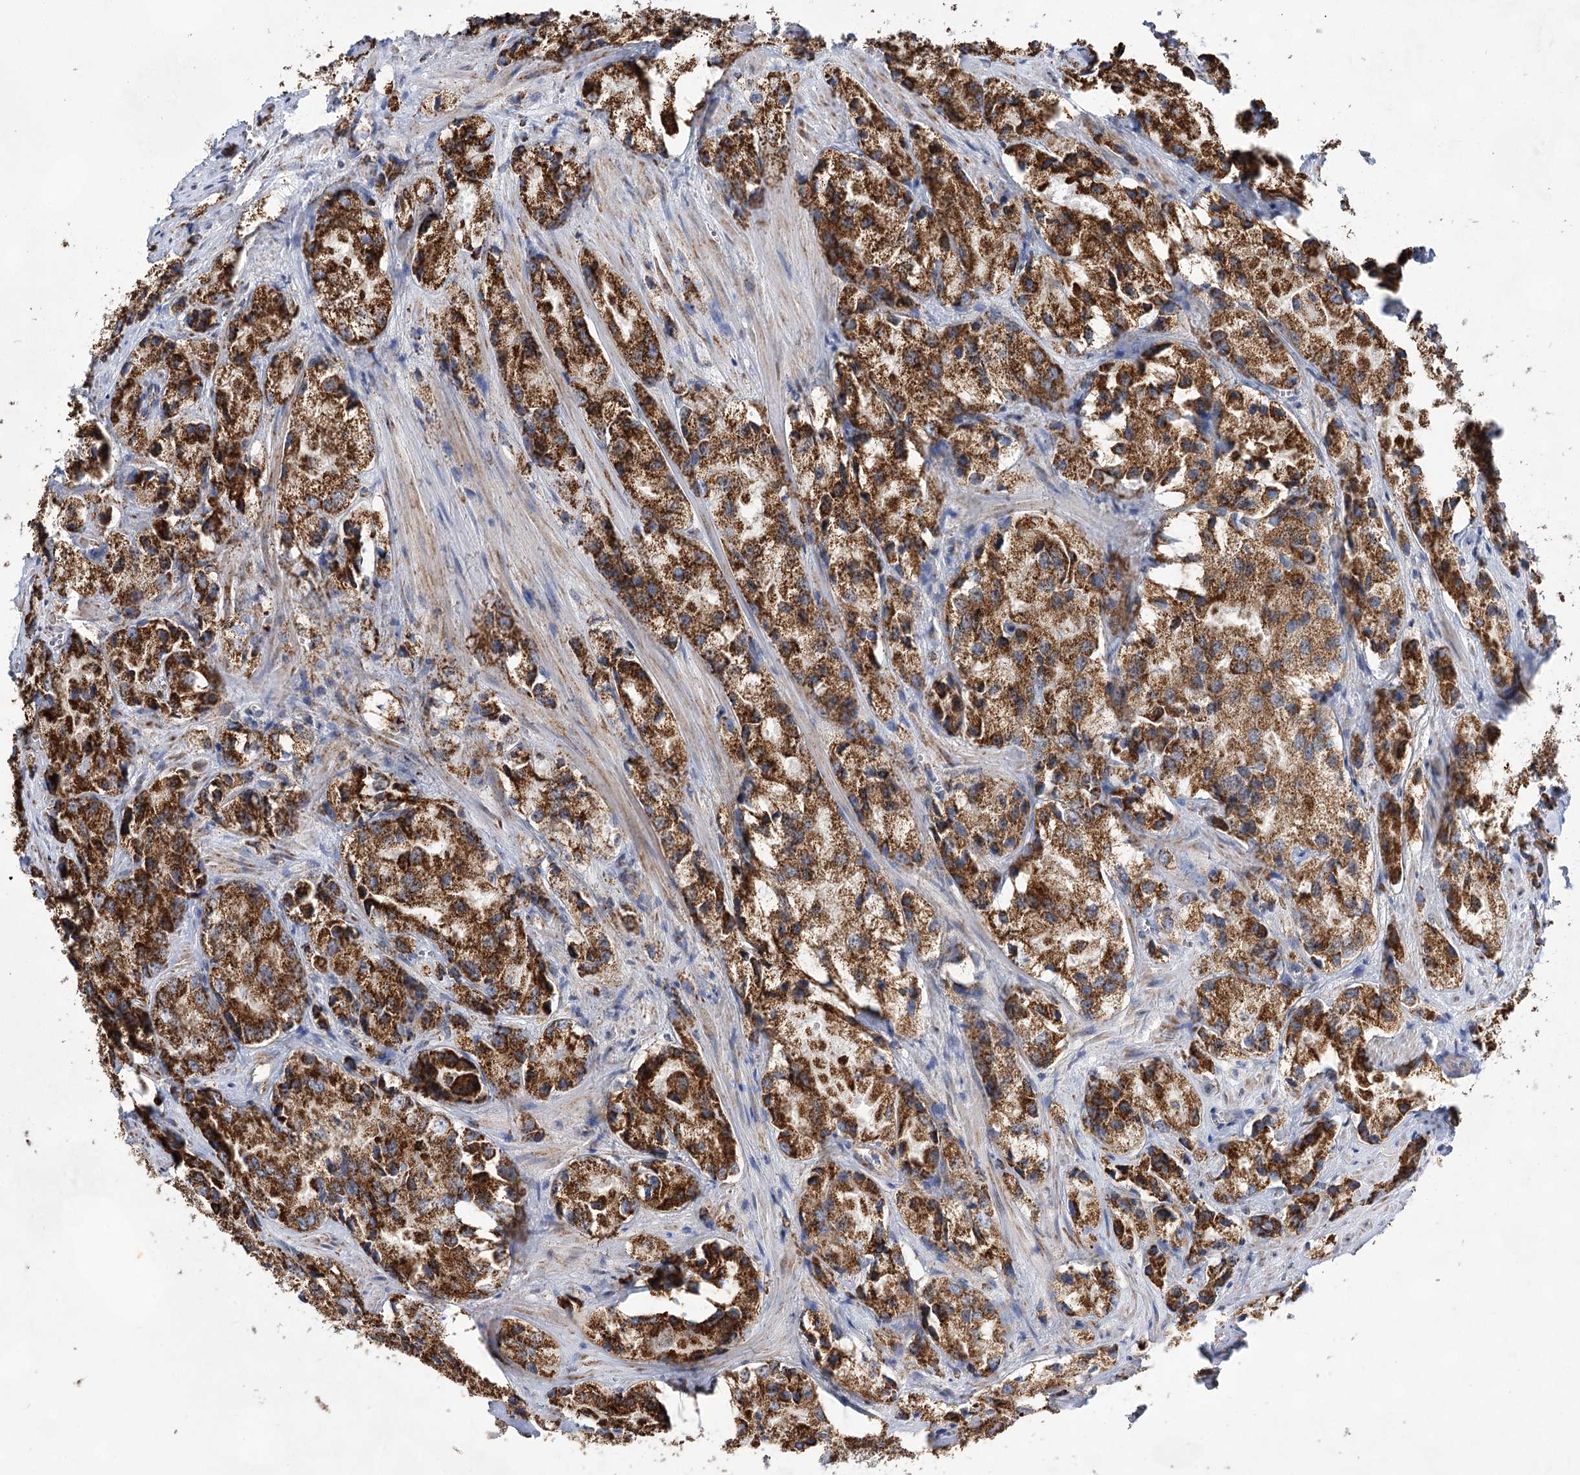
{"staining": {"intensity": "strong", "quantity": ">75%", "location": "cytoplasmic/membranous"}, "tissue": "prostate cancer", "cell_type": "Tumor cells", "image_type": "cancer", "snomed": [{"axis": "morphology", "description": "Adenocarcinoma, High grade"}, {"axis": "topography", "description": "Prostate"}], "caption": "Immunohistochemistry (IHC) photomicrograph of neoplastic tissue: human adenocarcinoma (high-grade) (prostate) stained using immunohistochemistry exhibits high levels of strong protein expression localized specifically in the cytoplasmic/membranous of tumor cells, appearing as a cytoplasmic/membranous brown color.", "gene": "NADK2", "patient": {"sex": "male", "age": 66}}